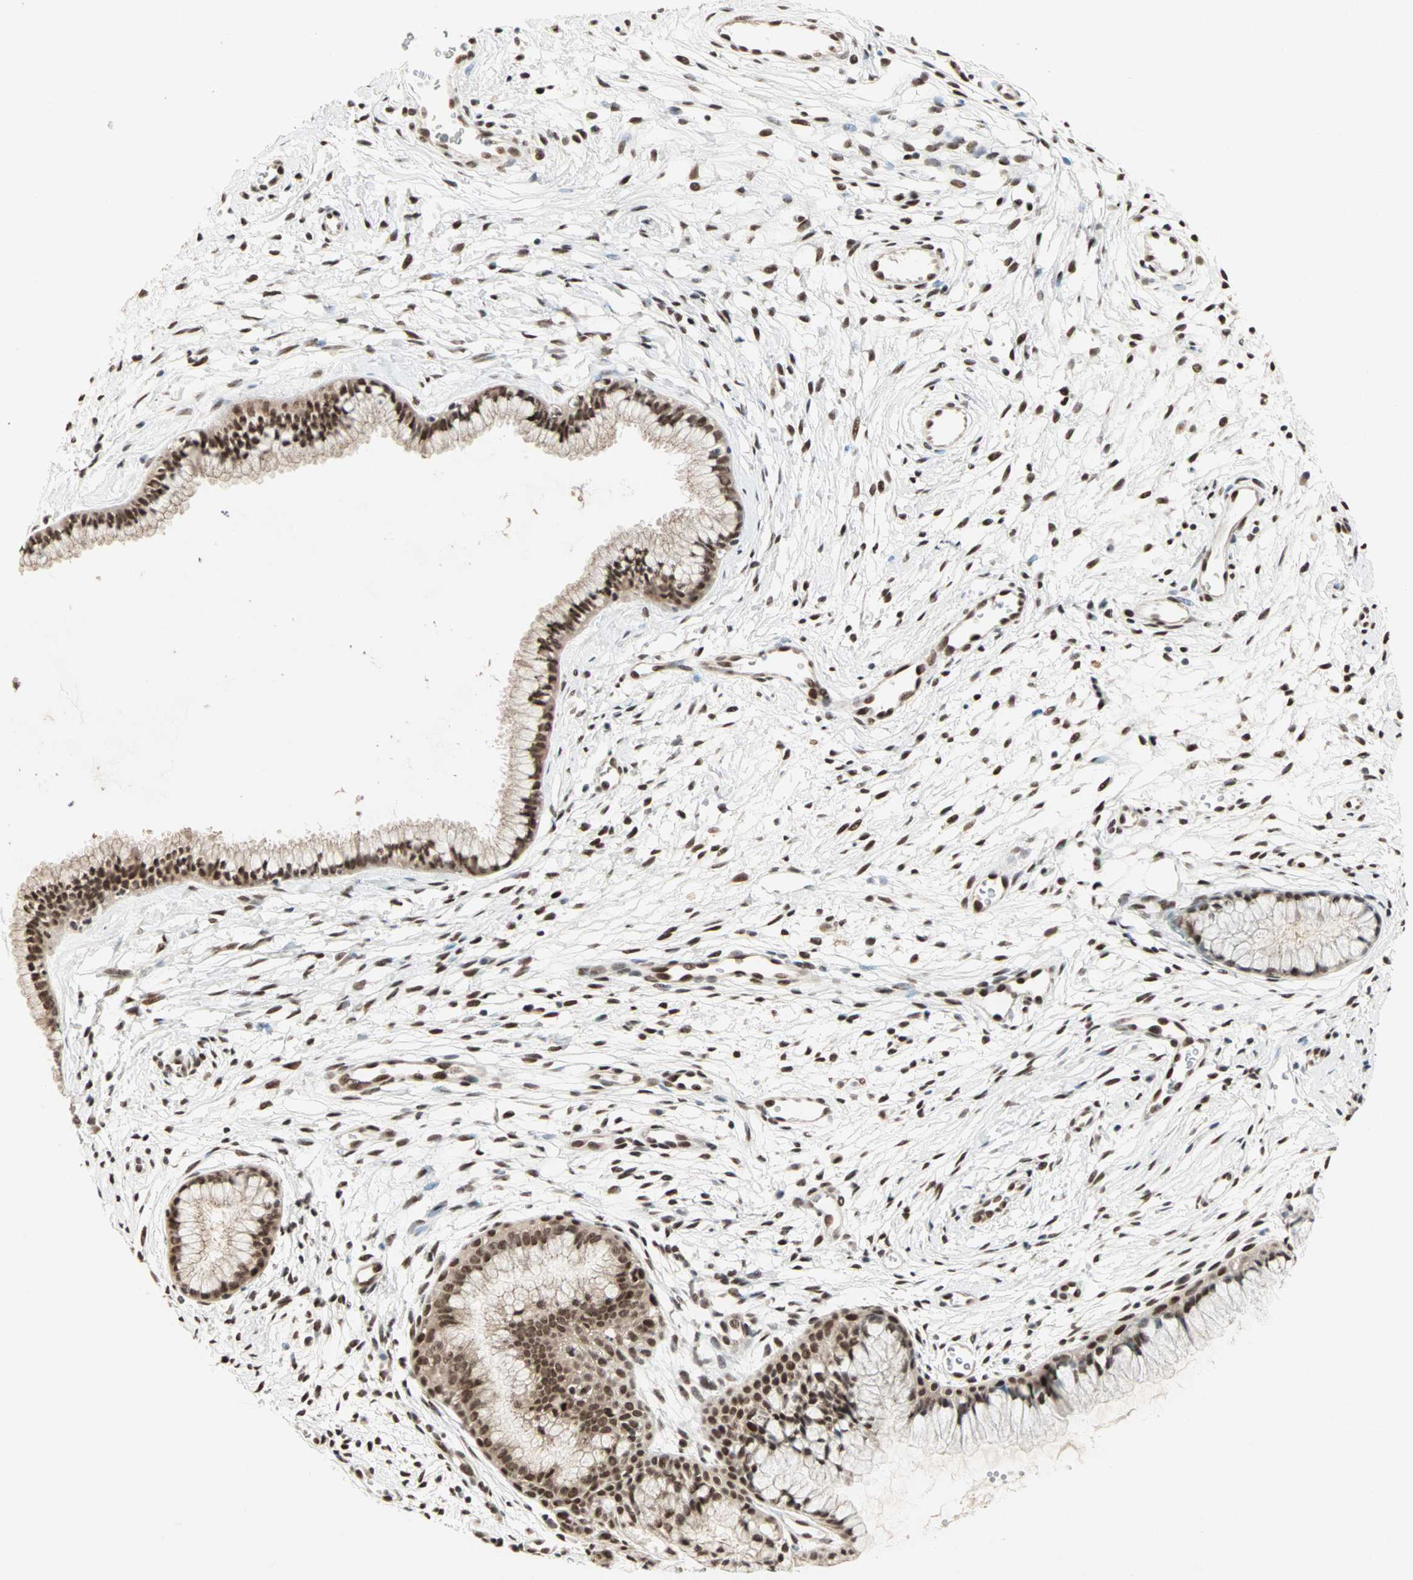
{"staining": {"intensity": "strong", "quantity": ">75%", "location": "nuclear"}, "tissue": "cervix", "cell_type": "Glandular cells", "image_type": "normal", "snomed": [{"axis": "morphology", "description": "Normal tissue, NOS"}, {"axis": "topography", "description": "Cervix"}], "caption": "Immunohistochemical staining of benign cervix demonstrates >75% levels of strong nuclear protein positivity in about >75% of glandular cells.", "gene": "BLM", "patient": {"sex": "female", "age": 39}}